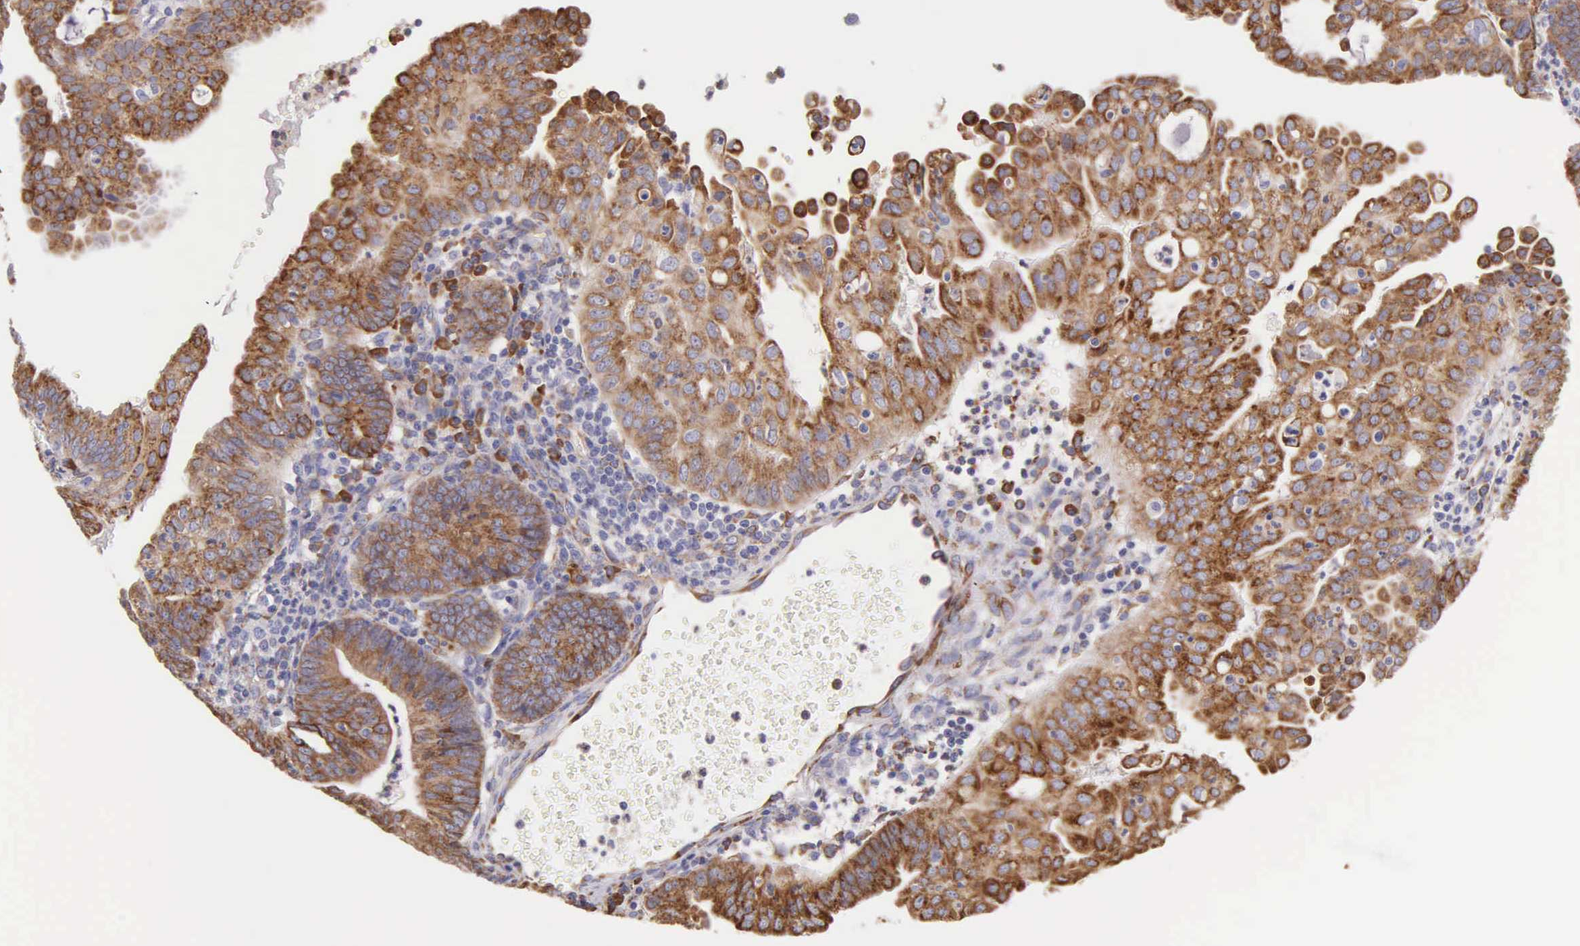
{"staining": {"intensity": "moderate", "quantity": ">75%", "location": "cytoplasmic/membranous"}, "tissue": "endometrial cancer", "cell_type": "Tumor cells", "image_type": "cancer", "snomed": [{"axis": "morphology", "description": "Adenocarcinoma, NOS"}, {"axis": "topography", "description": "Endometrium"}], "caption": "Approximately >75% of tumor cells in human endometrial adenocarcinoma demonstrate moderate cytoplasmic/membranous protein expression as visualized by brown immunohistochemical staining.", "gene": "CKAP4", "patient": {"sex": "female", "age": 60}}